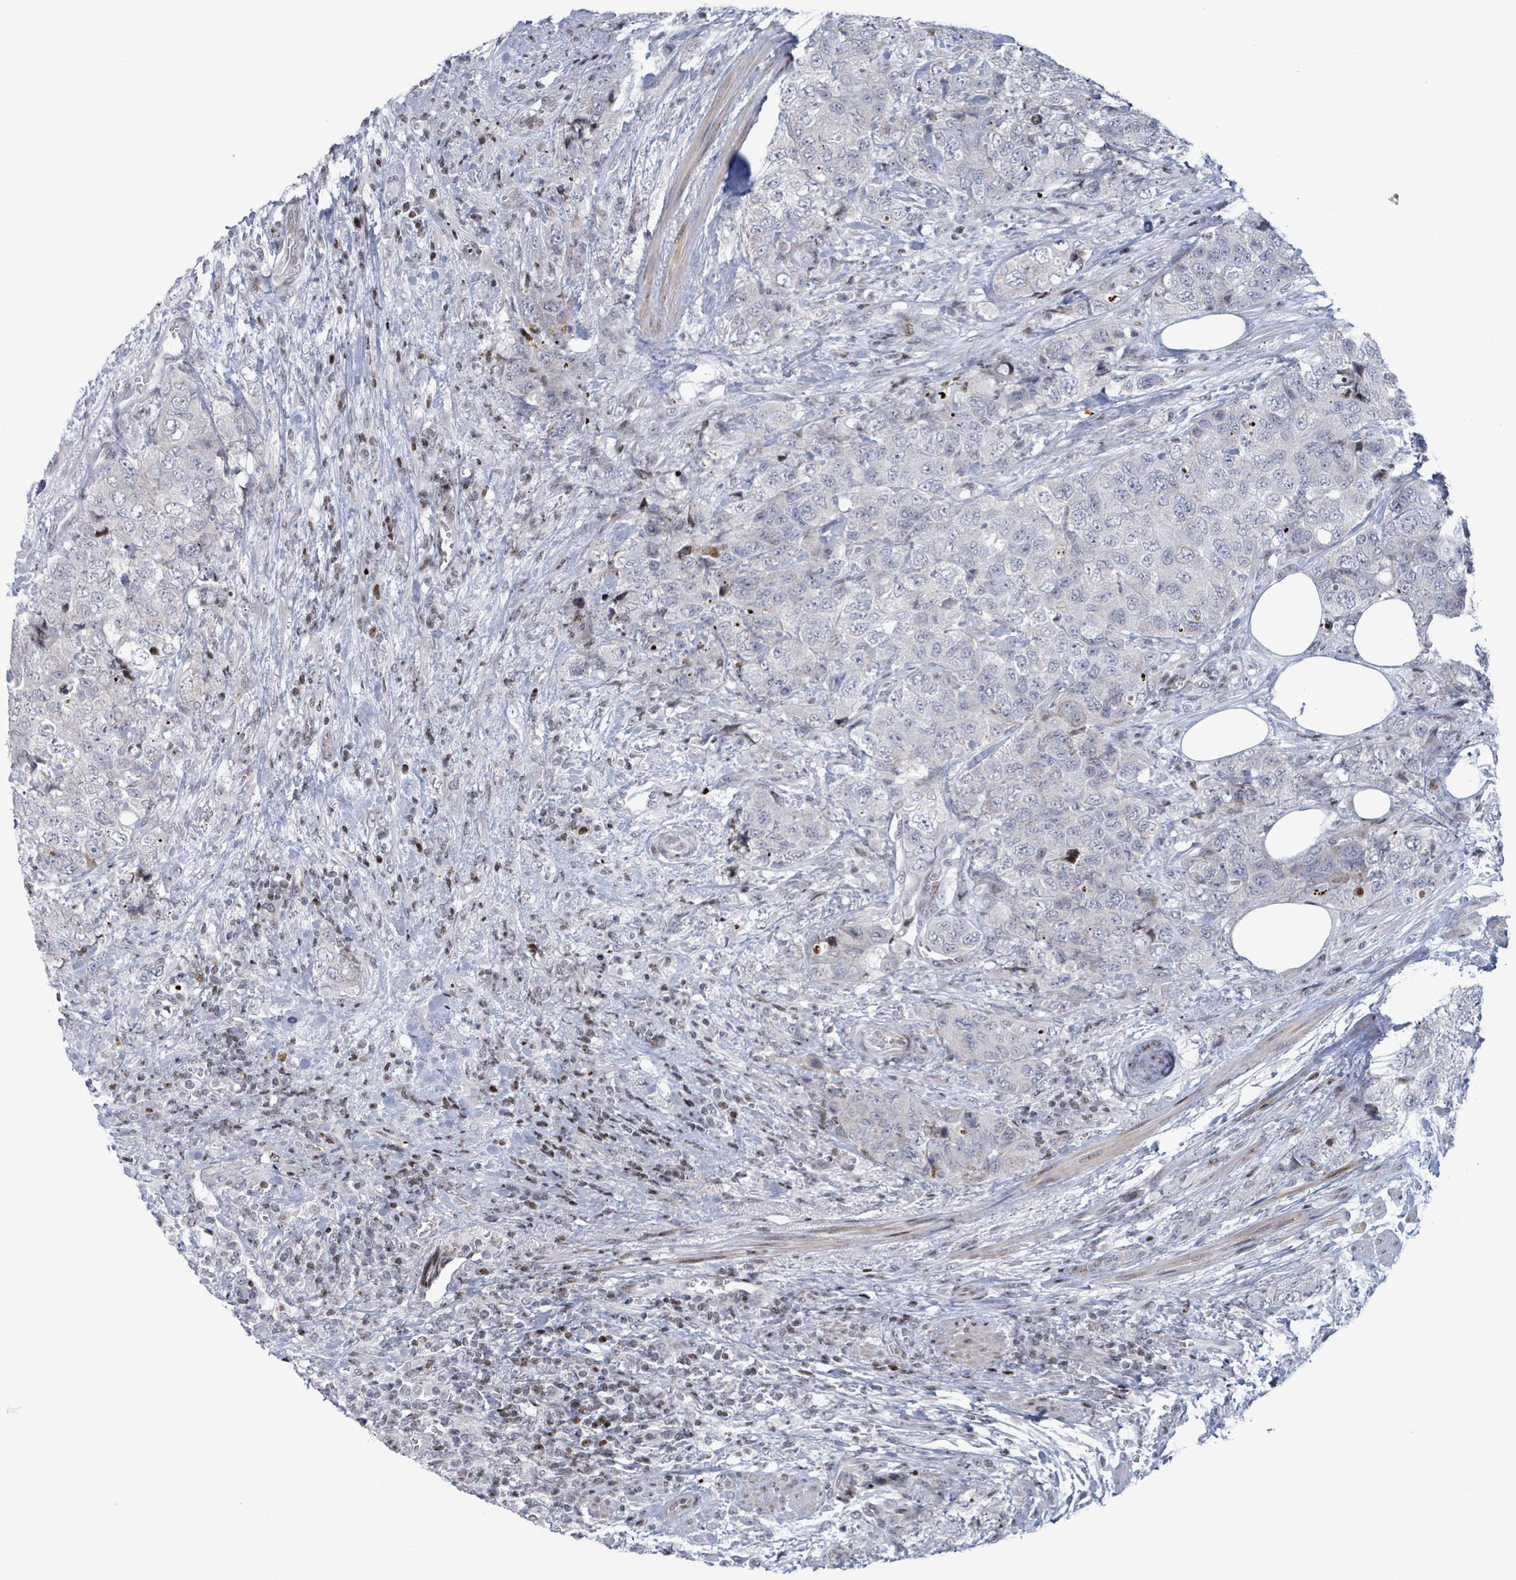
{"staining": {"intensity": "negative", "quantity": "none", "location": "none"}, "tissue": "urothelial cancer", "cell_type": "Tumor cells", "image_type": "cancer", "snomed": [{"axis": "morphology", "description": "Urothelial carcinoma, High grade"}, {"axis": "topography", "description": "Urinary bladder"}], "caption": "The photomicrograph exhibits no significant staining in tumor cells of urothelial carcinoma (high-grade).", "gene": "FNDC4", "patient": {"sex": "female", "age": 78}}